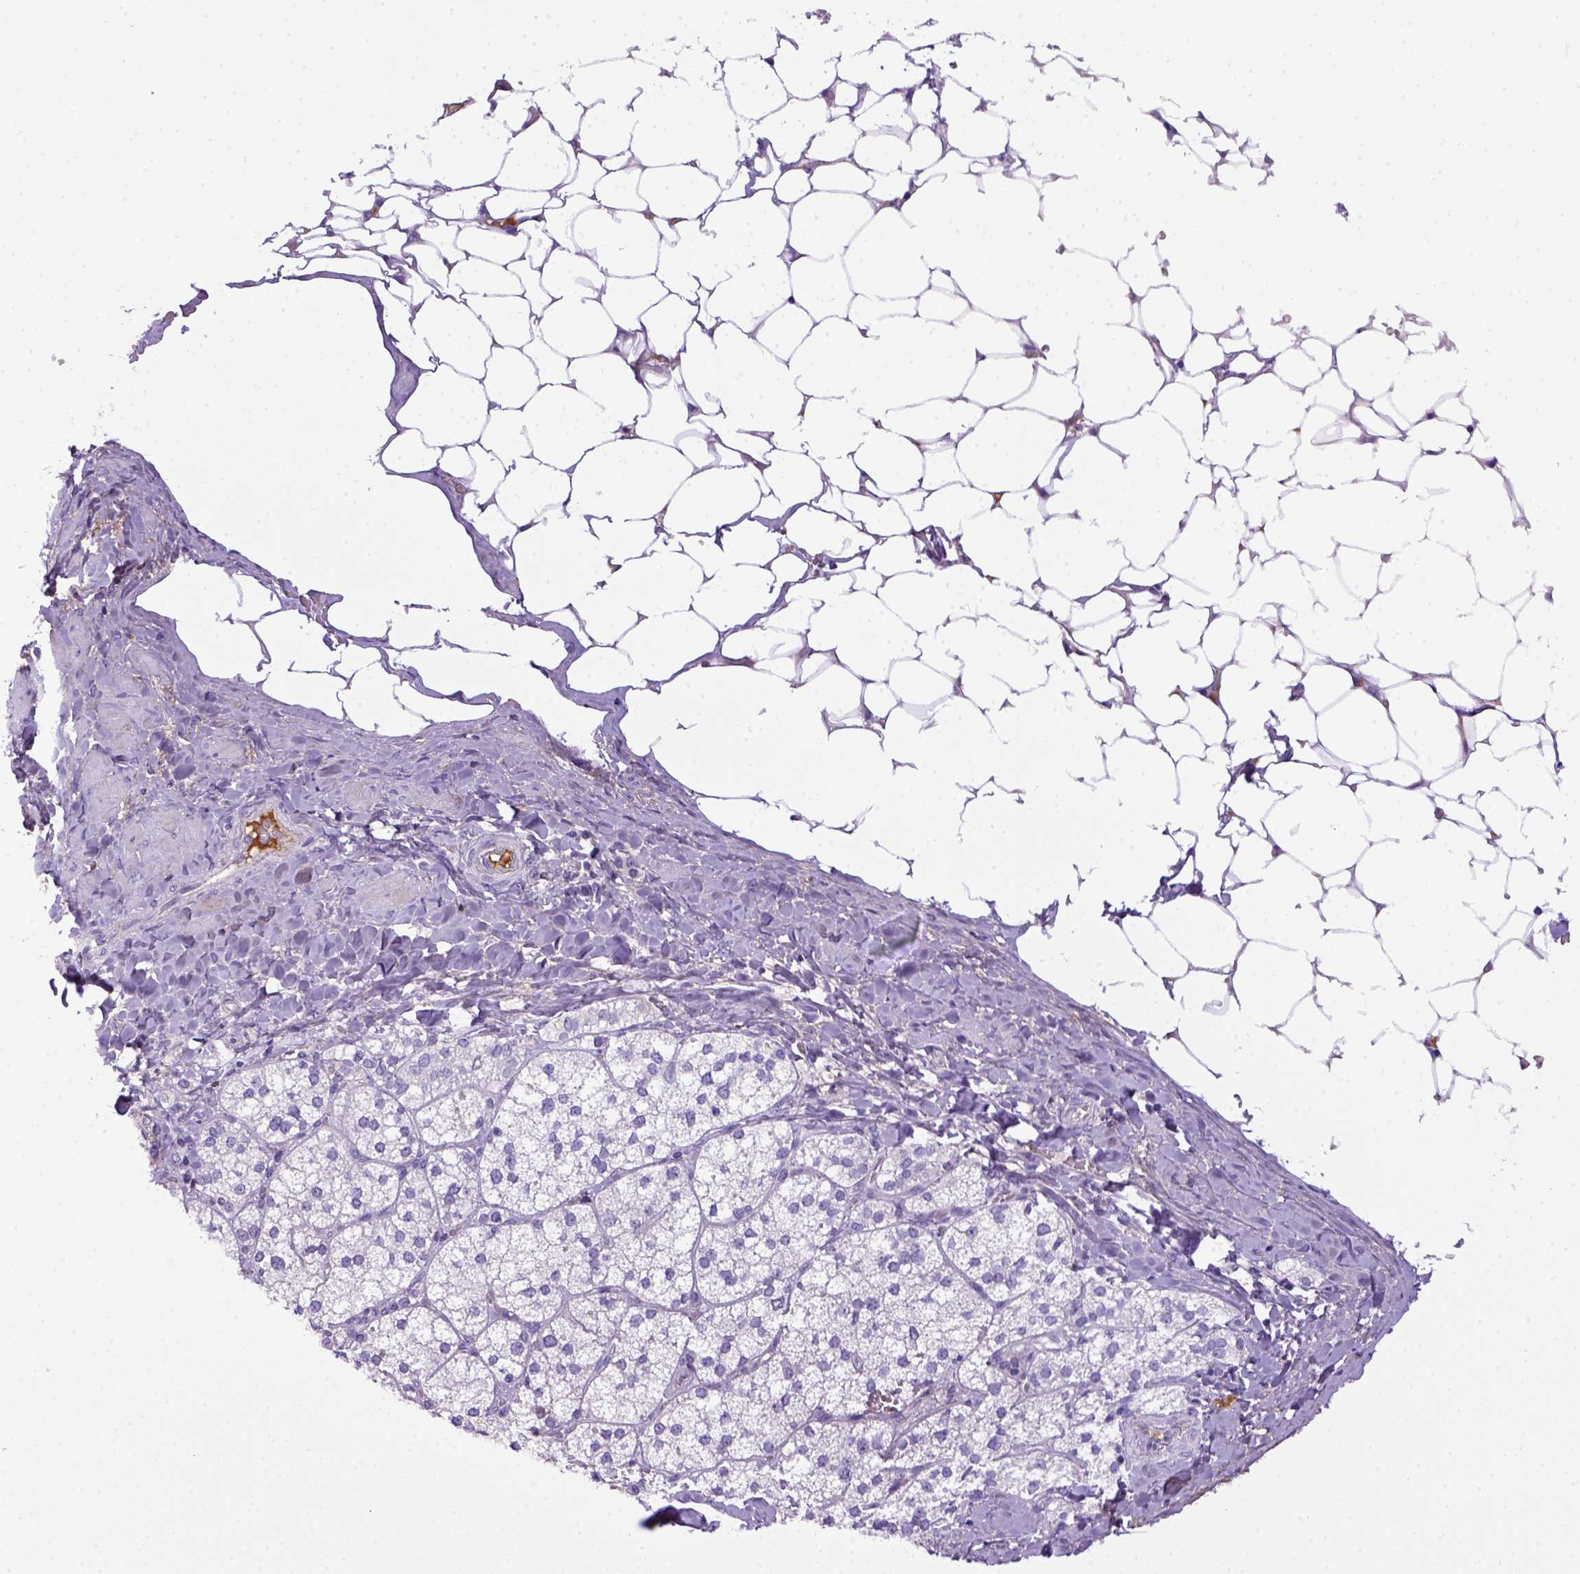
{"staining": {"intensity": "negative", "quantity": "none", "location": "none"}, "tissue": "adrenal gland", "cell_type": "Glandular cells", "image_type": "normal", "snomed": [{"axis": "morphology", "description": "Normal tissue, NOS"}, {"axis": "topography", "description": "Adrenal gland"}], "caption": "Glandular cells are negative for protein expression in normal human adrenal gland. The staining was performed using DAB to visualize the protein expression in brown, while the nuclei were stained in blue with hematoxylin (Magnification: 20x).", "gene": "ITIH4", "patient": {"sex": "male", "age": 53}}